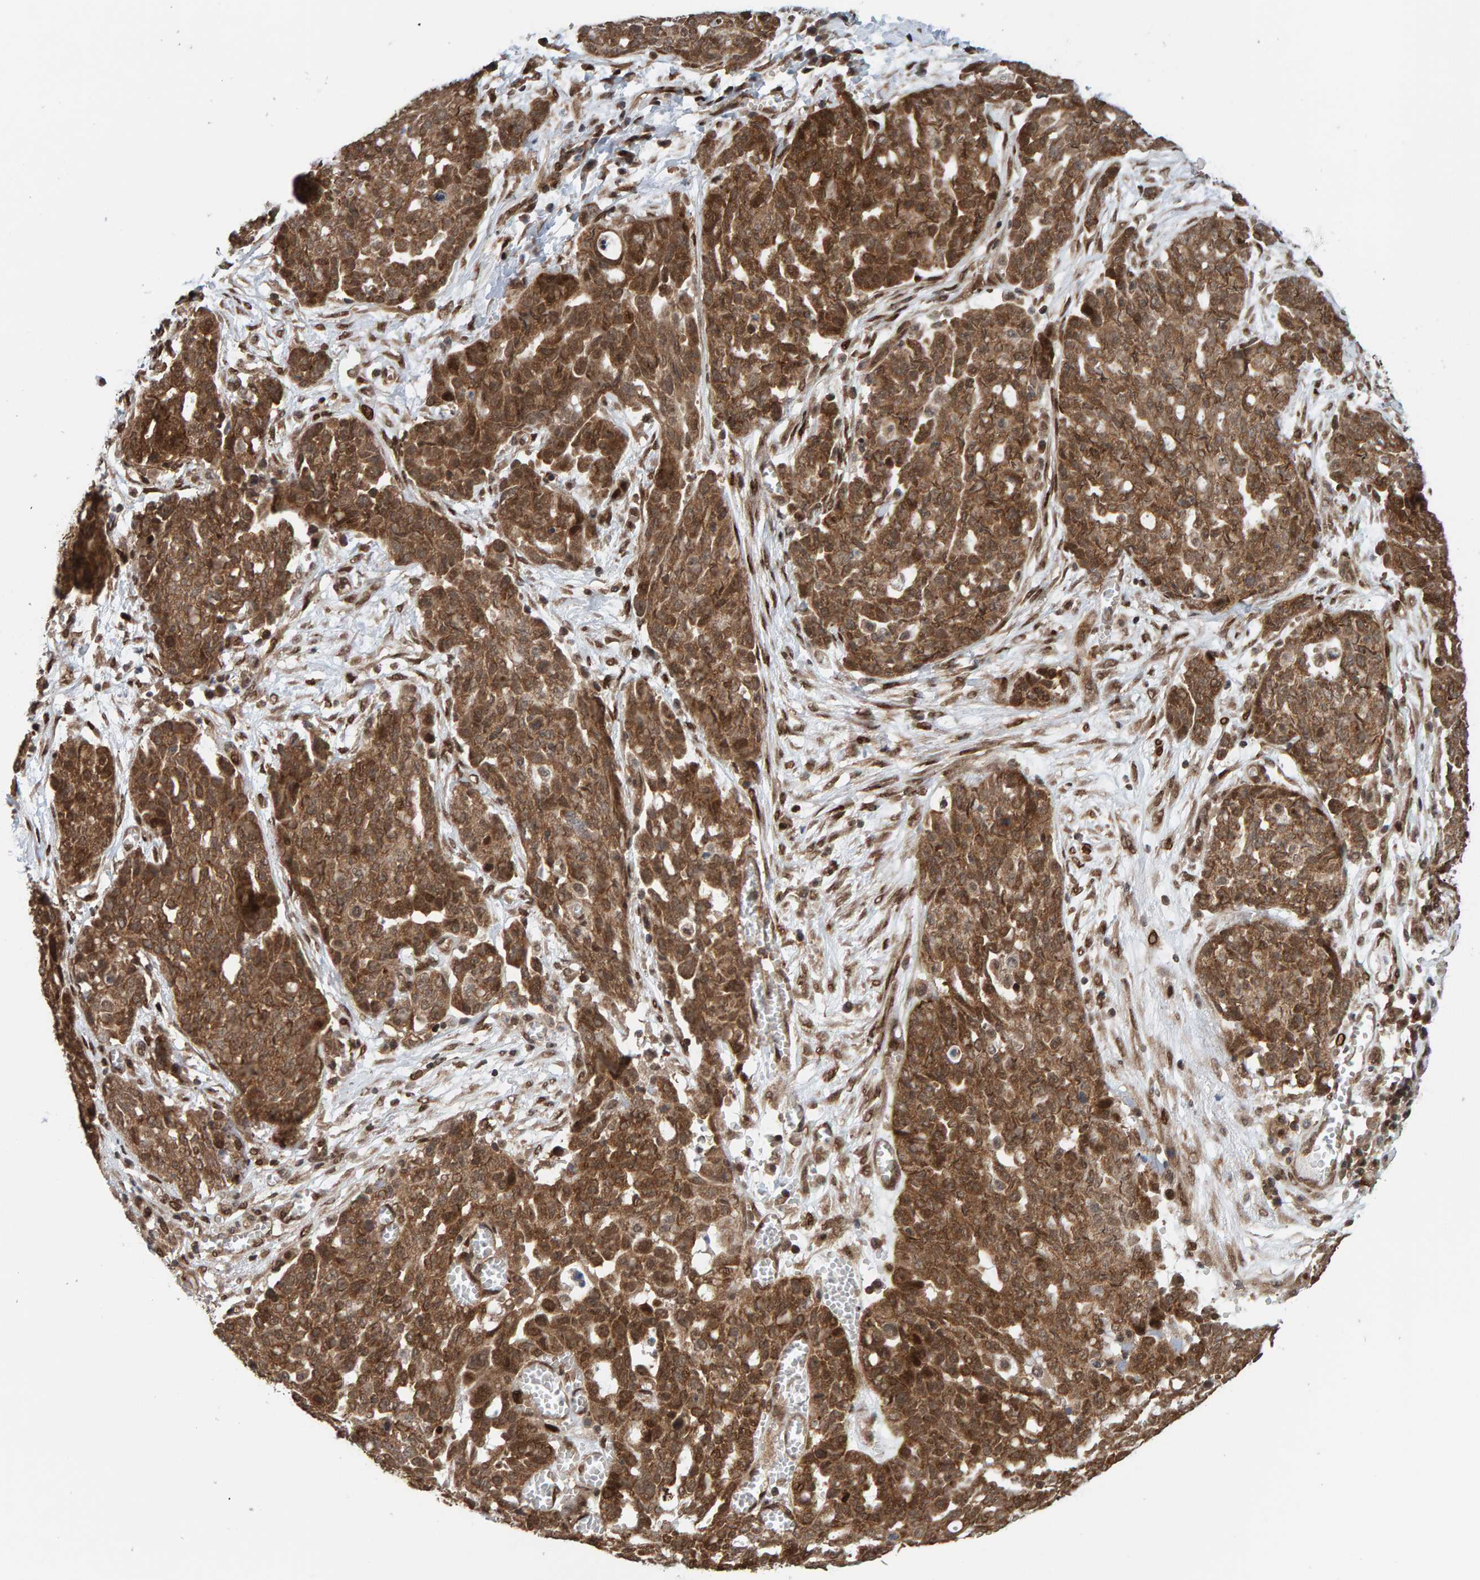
{"staining": {"intensity": "moderate", "quantity": ">75%", "location": "cytoplasmic/membranous"}, "tissue": "ovarian cancer", "cell_type": "Tumor cells", "image_type": "cancer", "snomed": [{"axis": "morphology", "description": "Cystadenocarcinoma, serous, NOS"}, {"axis": "topography", "description": "Soft tissue"}, {"axis": "topography", "description": "Ovary"}], "caption": "Serous cystadenocarcinoma (ovarian) was stained to show a protein in brown. There is medium levels of moderate cytoplasmic/membranous positivity in about >75% of tumor cells.", "gene": "ZNF366", "patient": {"sex": "female", "age": 57}}